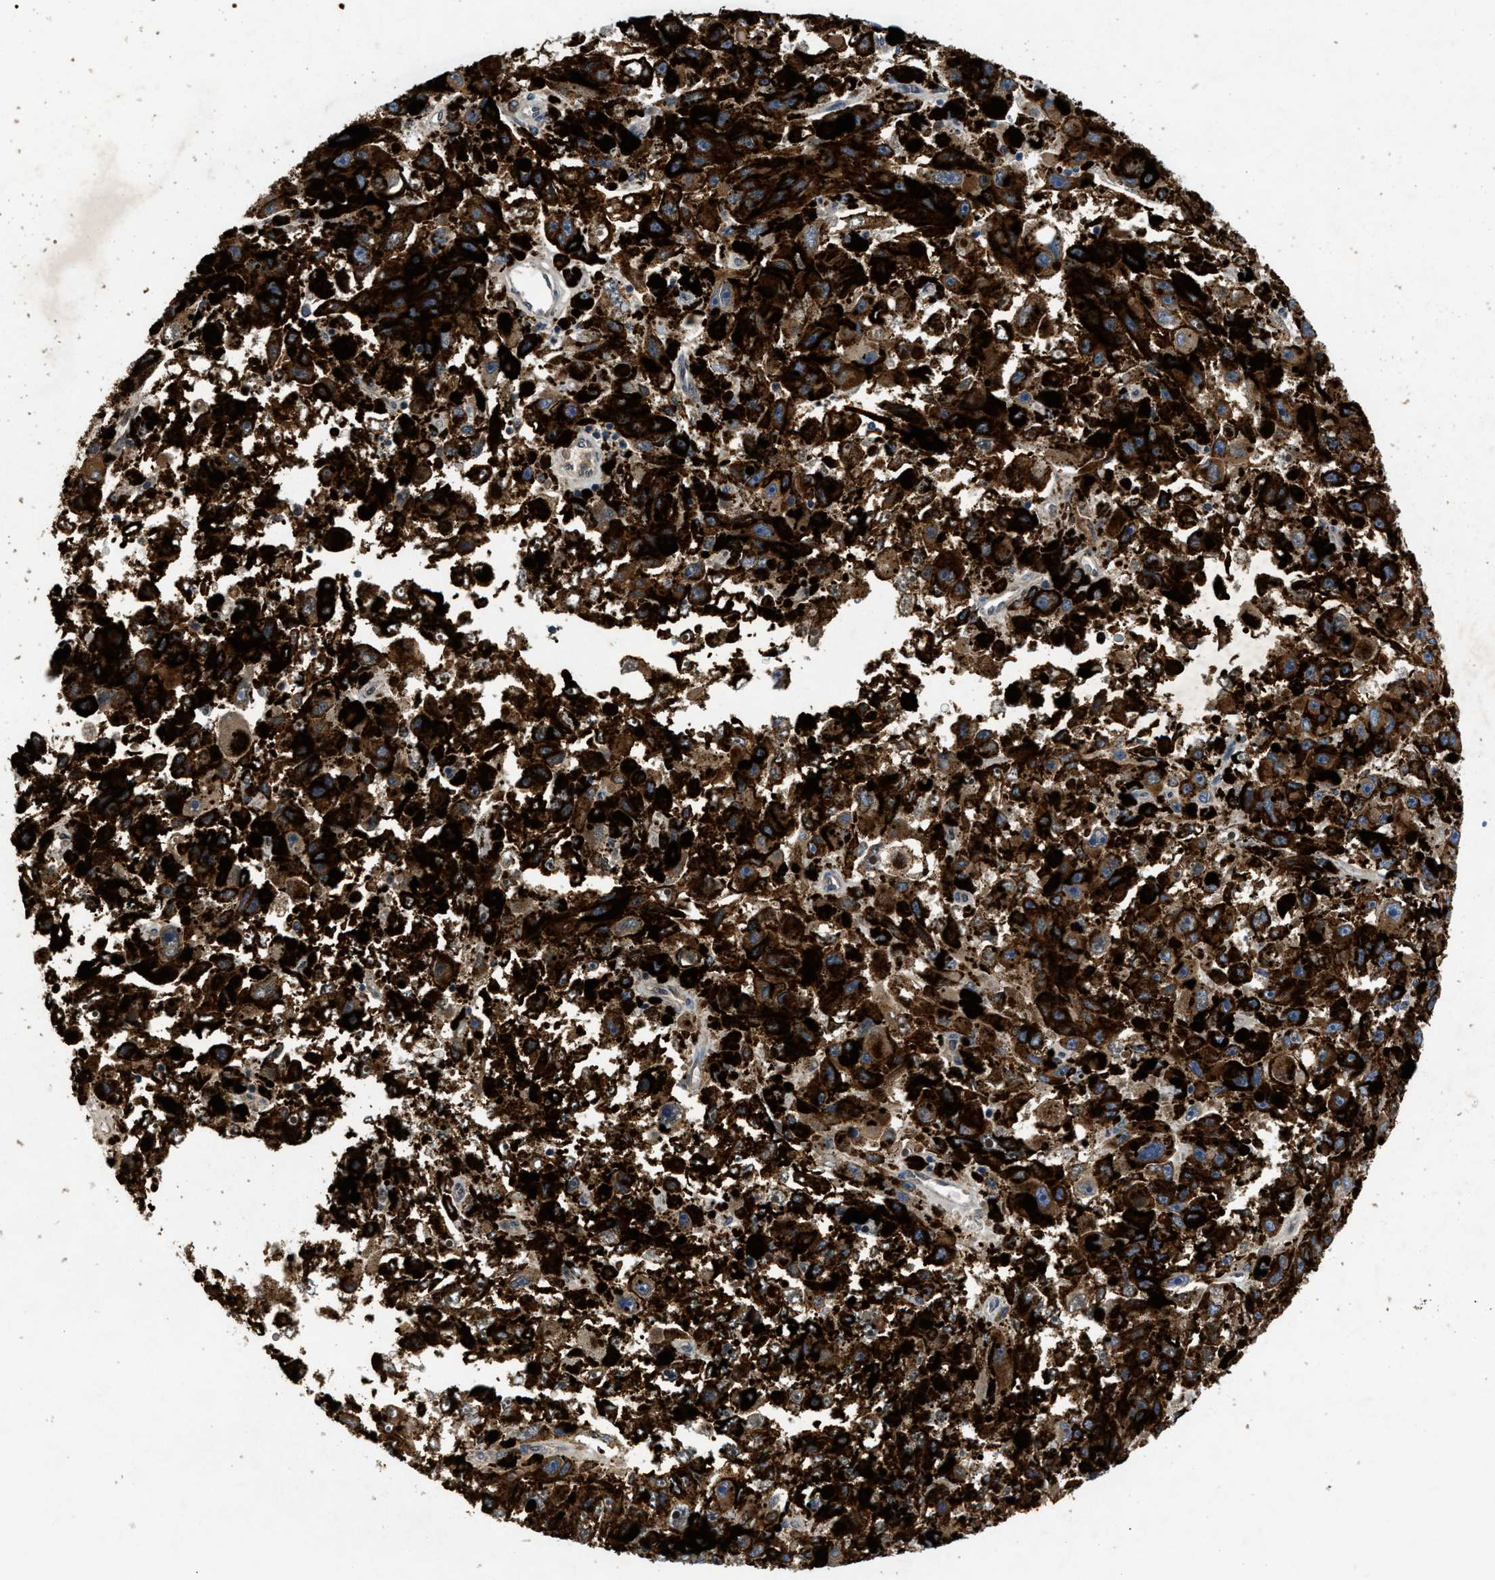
{"staining": {"intensity": "weak", "quantity": "25%-75%", "location": "cytoplasmic/membranous"}, "tissue": "melanoma", "cell_type": "Tumor cells", "image_type": "cancer", "snomed": [{"axis": "morphology", "description": "Malignant melanoma, NOS"}, {"axis": "topography", "description": "Skin"}], "caption": "Melanoma stained with a brown dye reveals weak cytoplasmic/membranous positive expression in approximately 25%-75% of tumor cells.", "gene": "PNKD", "patient": {"sex": "female", "age": 104}}